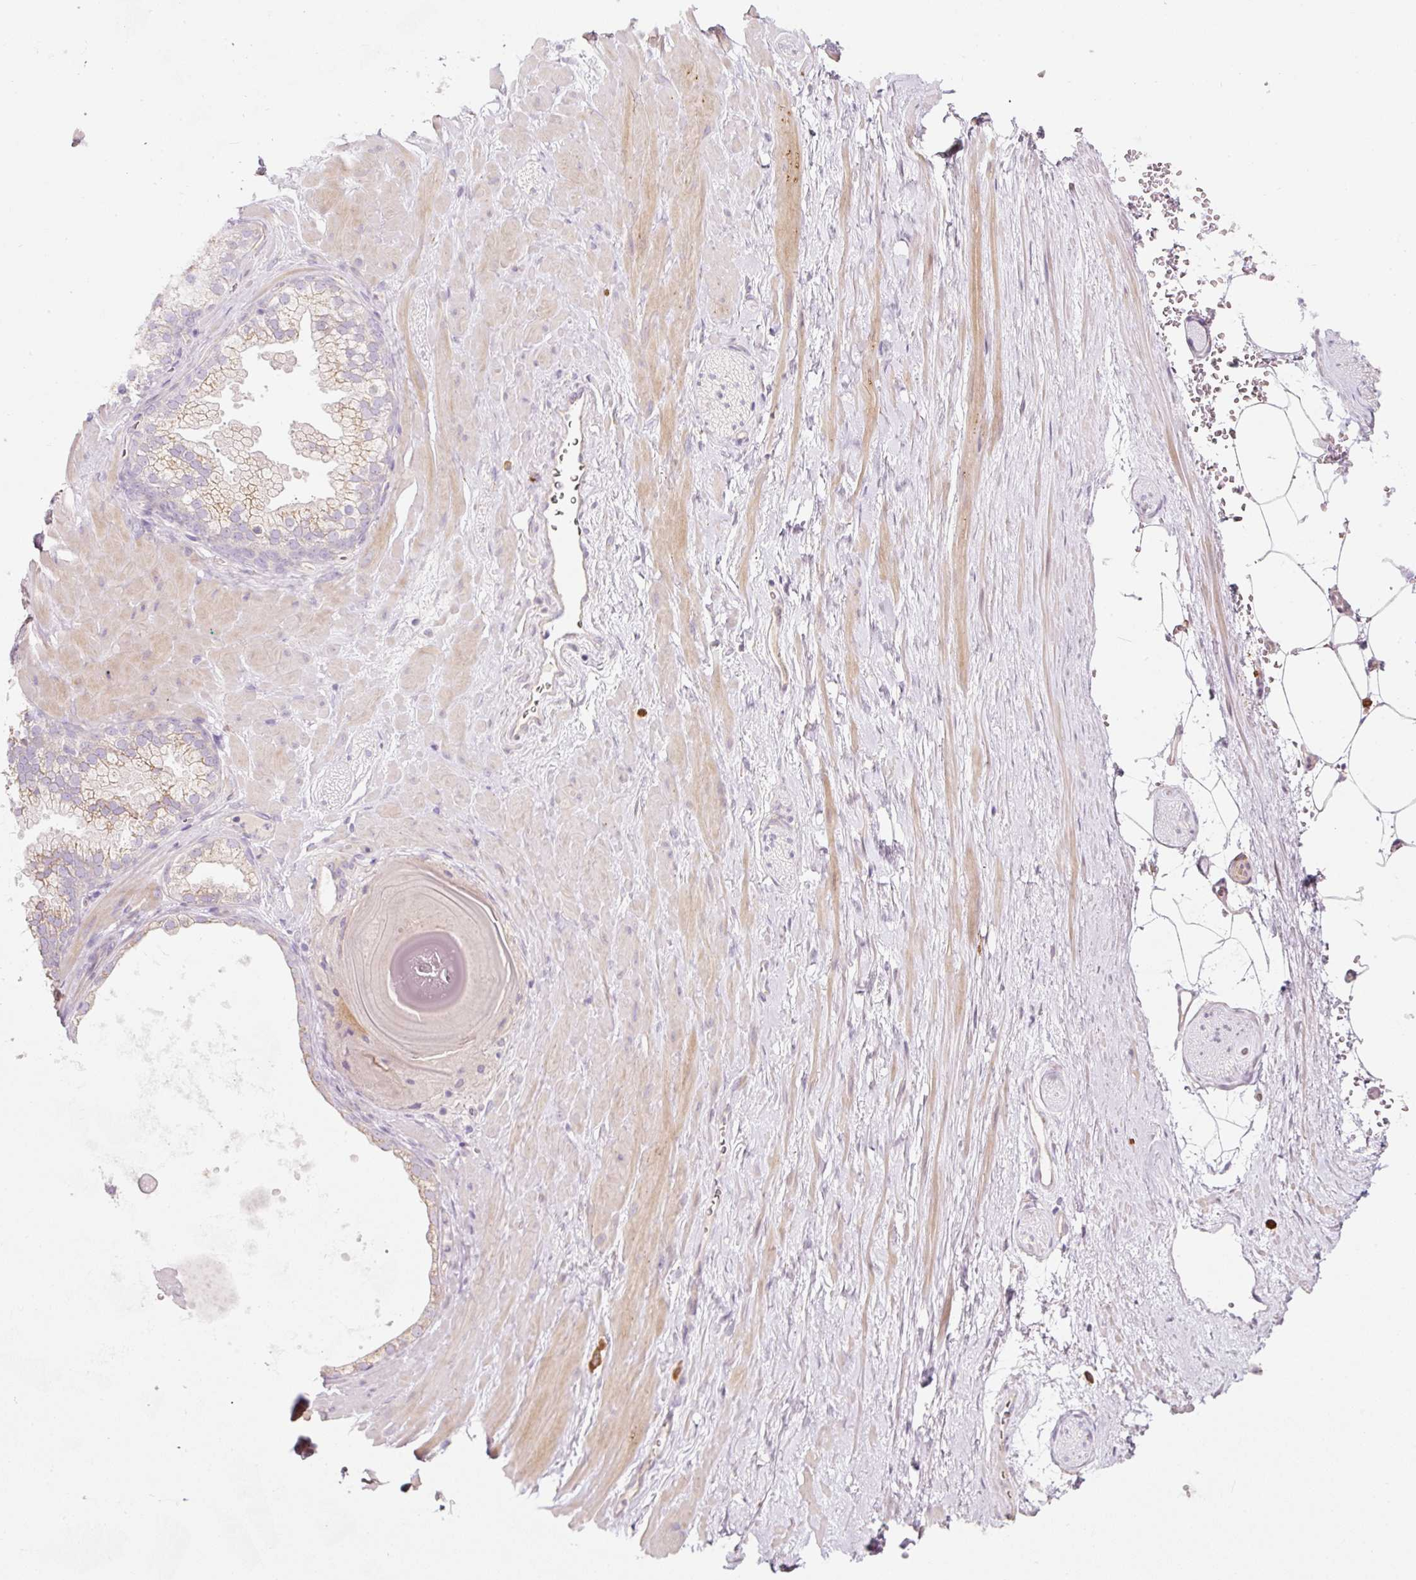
{"staining": {"intensity": "negative", "quantity": "none", "location": "none"}, "tissue": "adipose tissue", "cell_type": "Adipocytes", "image_type": "normal", "snomed": [{"axis": "morphology", "description": "Normal tissue, NOS"}, {"axis": "topography", "description": "Prostate"}, {"axis": "topography", "description": "Peripheral nerve tissue"}], "caption": "Adipose tissue stained for a protein using immunohistochemistry (IHC) shows no expression adipocytes.", "gene": "NBPF11", "patient": {"sex": "male", "age": 61}}